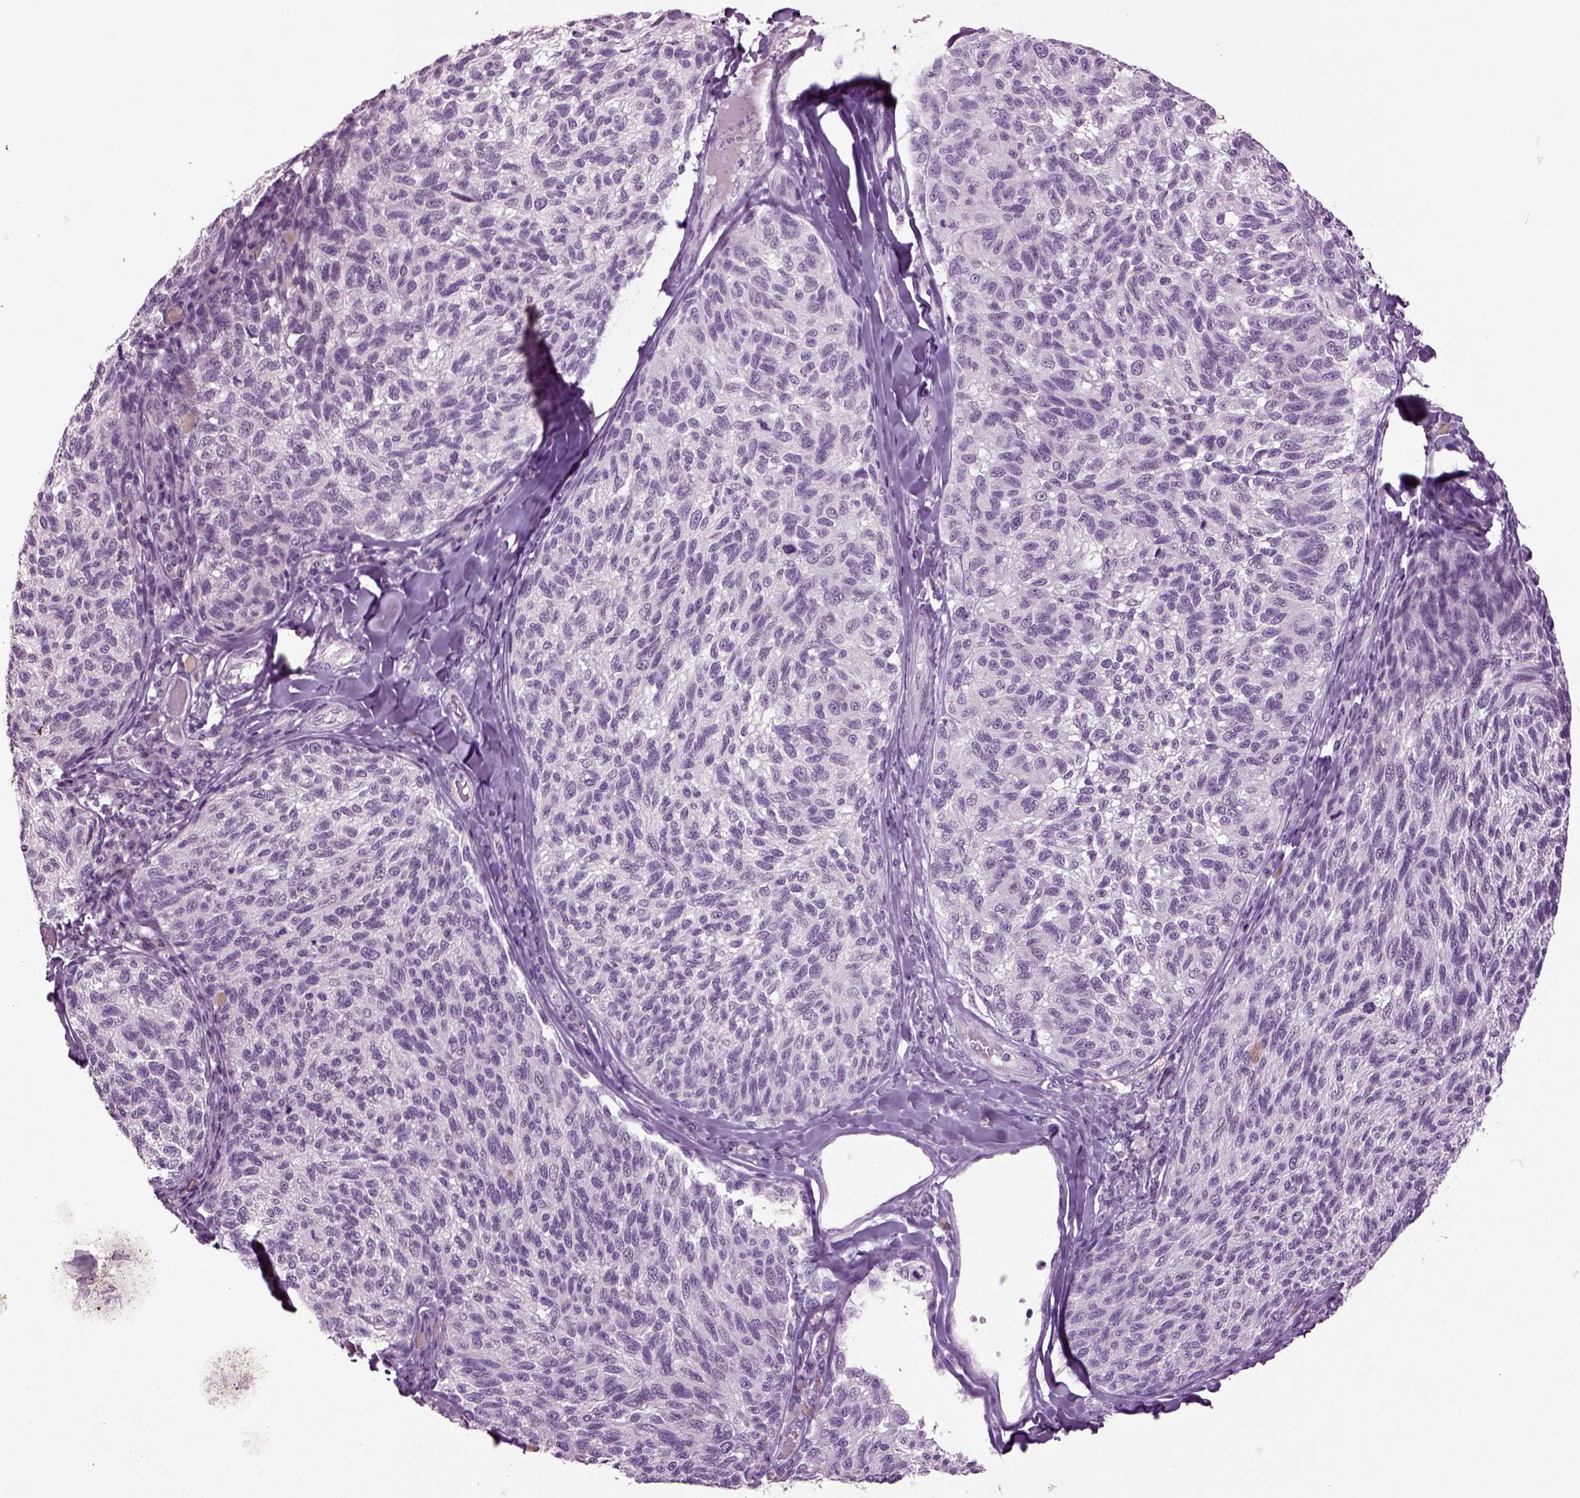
{"staining": {"intensity": "negative", "quantity": "none", "location": "none"}, "tissue": "melanoma", "cell_type": "Tumor cells", "image_type": "cancer", "snomed": [{"axis": "morphology", "description": "Malignant melanoma, NOS"}, {"axis": "topography", "description": "Skin"}], "caption": "This is an immunohistochemistry histopathology image of human malignant melanoma. There is no expression in tumor cells.", "gene": "SLC17A6", "patient": {"sex": "female", "age": 73}}